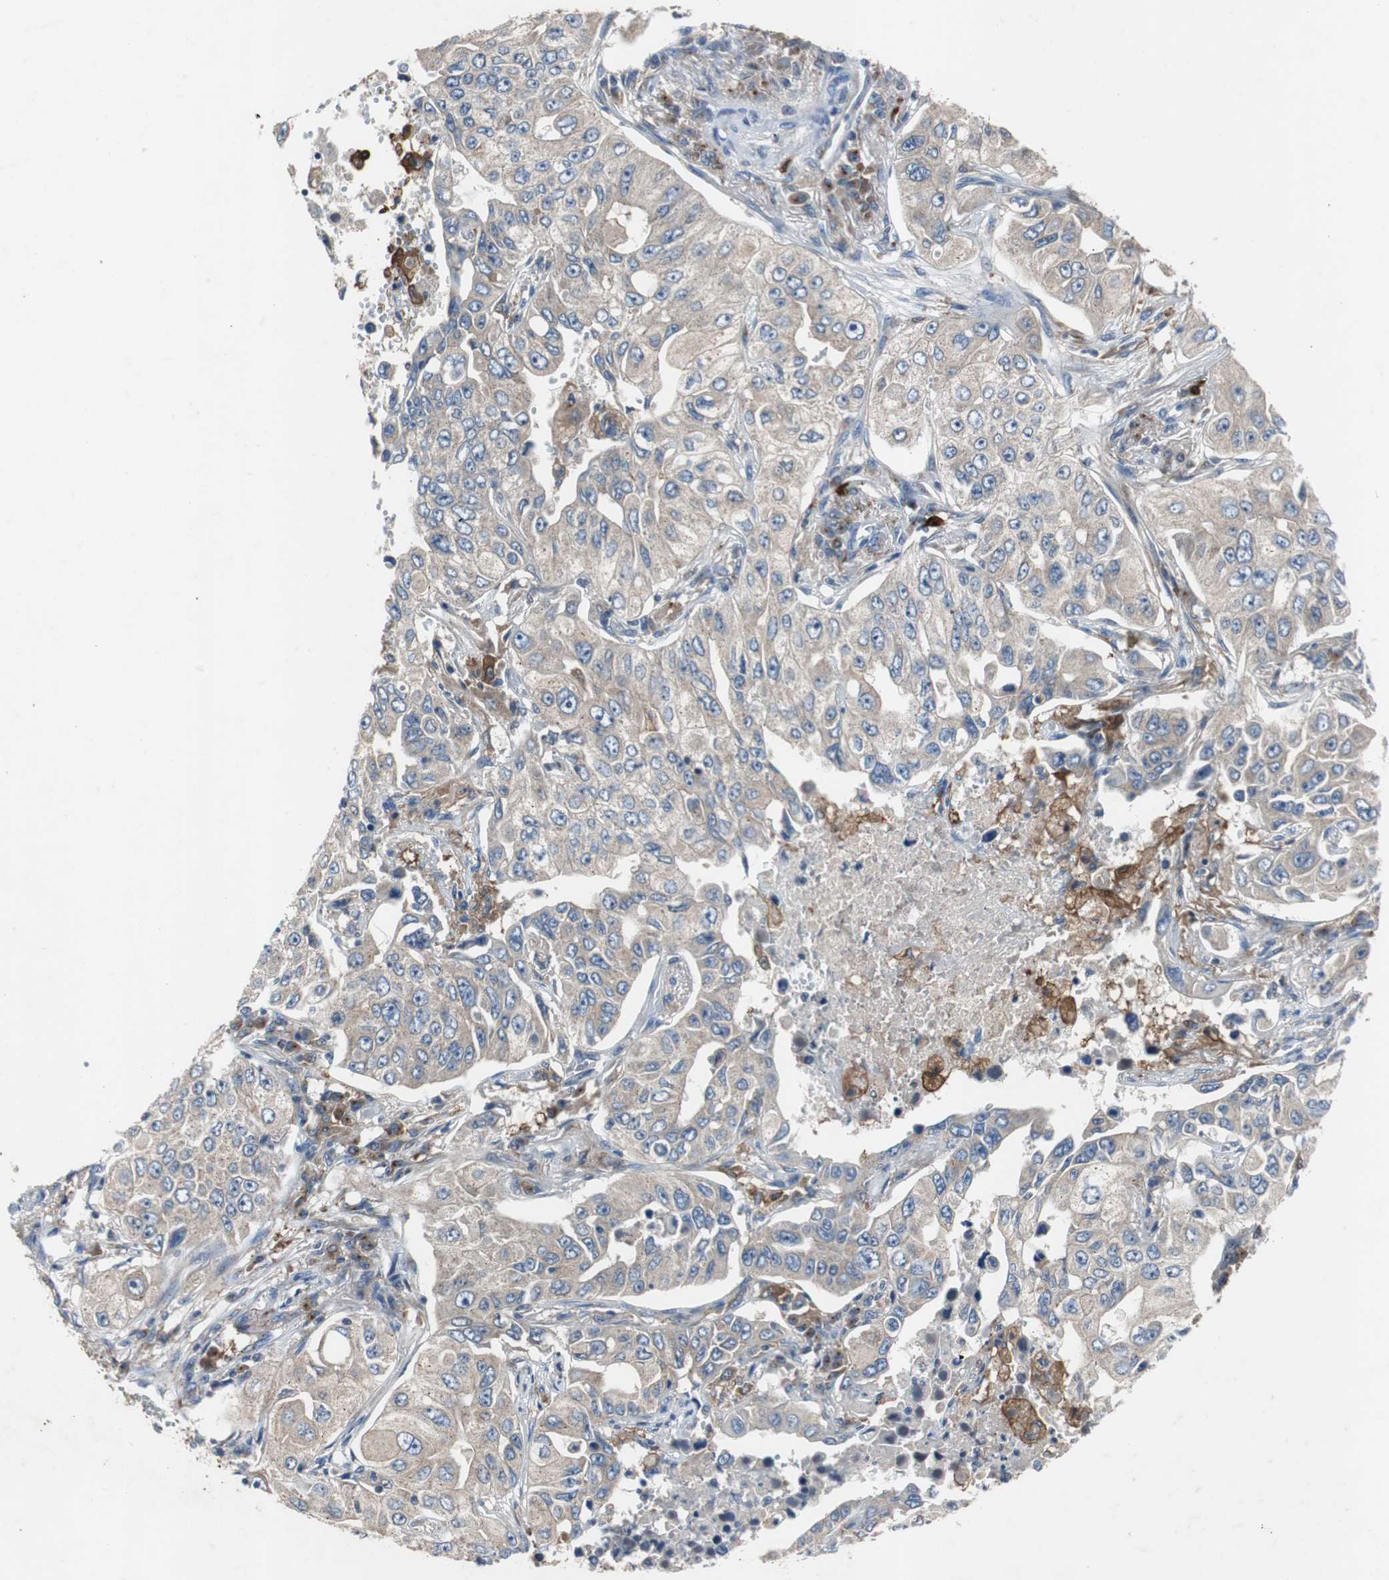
{"staining": {"intensity": "moderate", "quantity": ">75%", "location": "cytoplasmic/membranous"}, "tissue": "lung cancer", "cell_type": "Tumor cells", "image_type": "cancer", "snomed": [{"axis": "morphology", "description": "Adenocarcinoma, NOS"}, {"axis": "topography", "description": "Lung"}], "caption": "Lung cancer (adenocarcinoma) was stained to show a protein in brown. There is medium levels of moderate cytoplasmic/membranous positivity in approximately >75% of tumor cells.", "gene": "CALB2", "patient": {"sex": "male", "age": 84}}